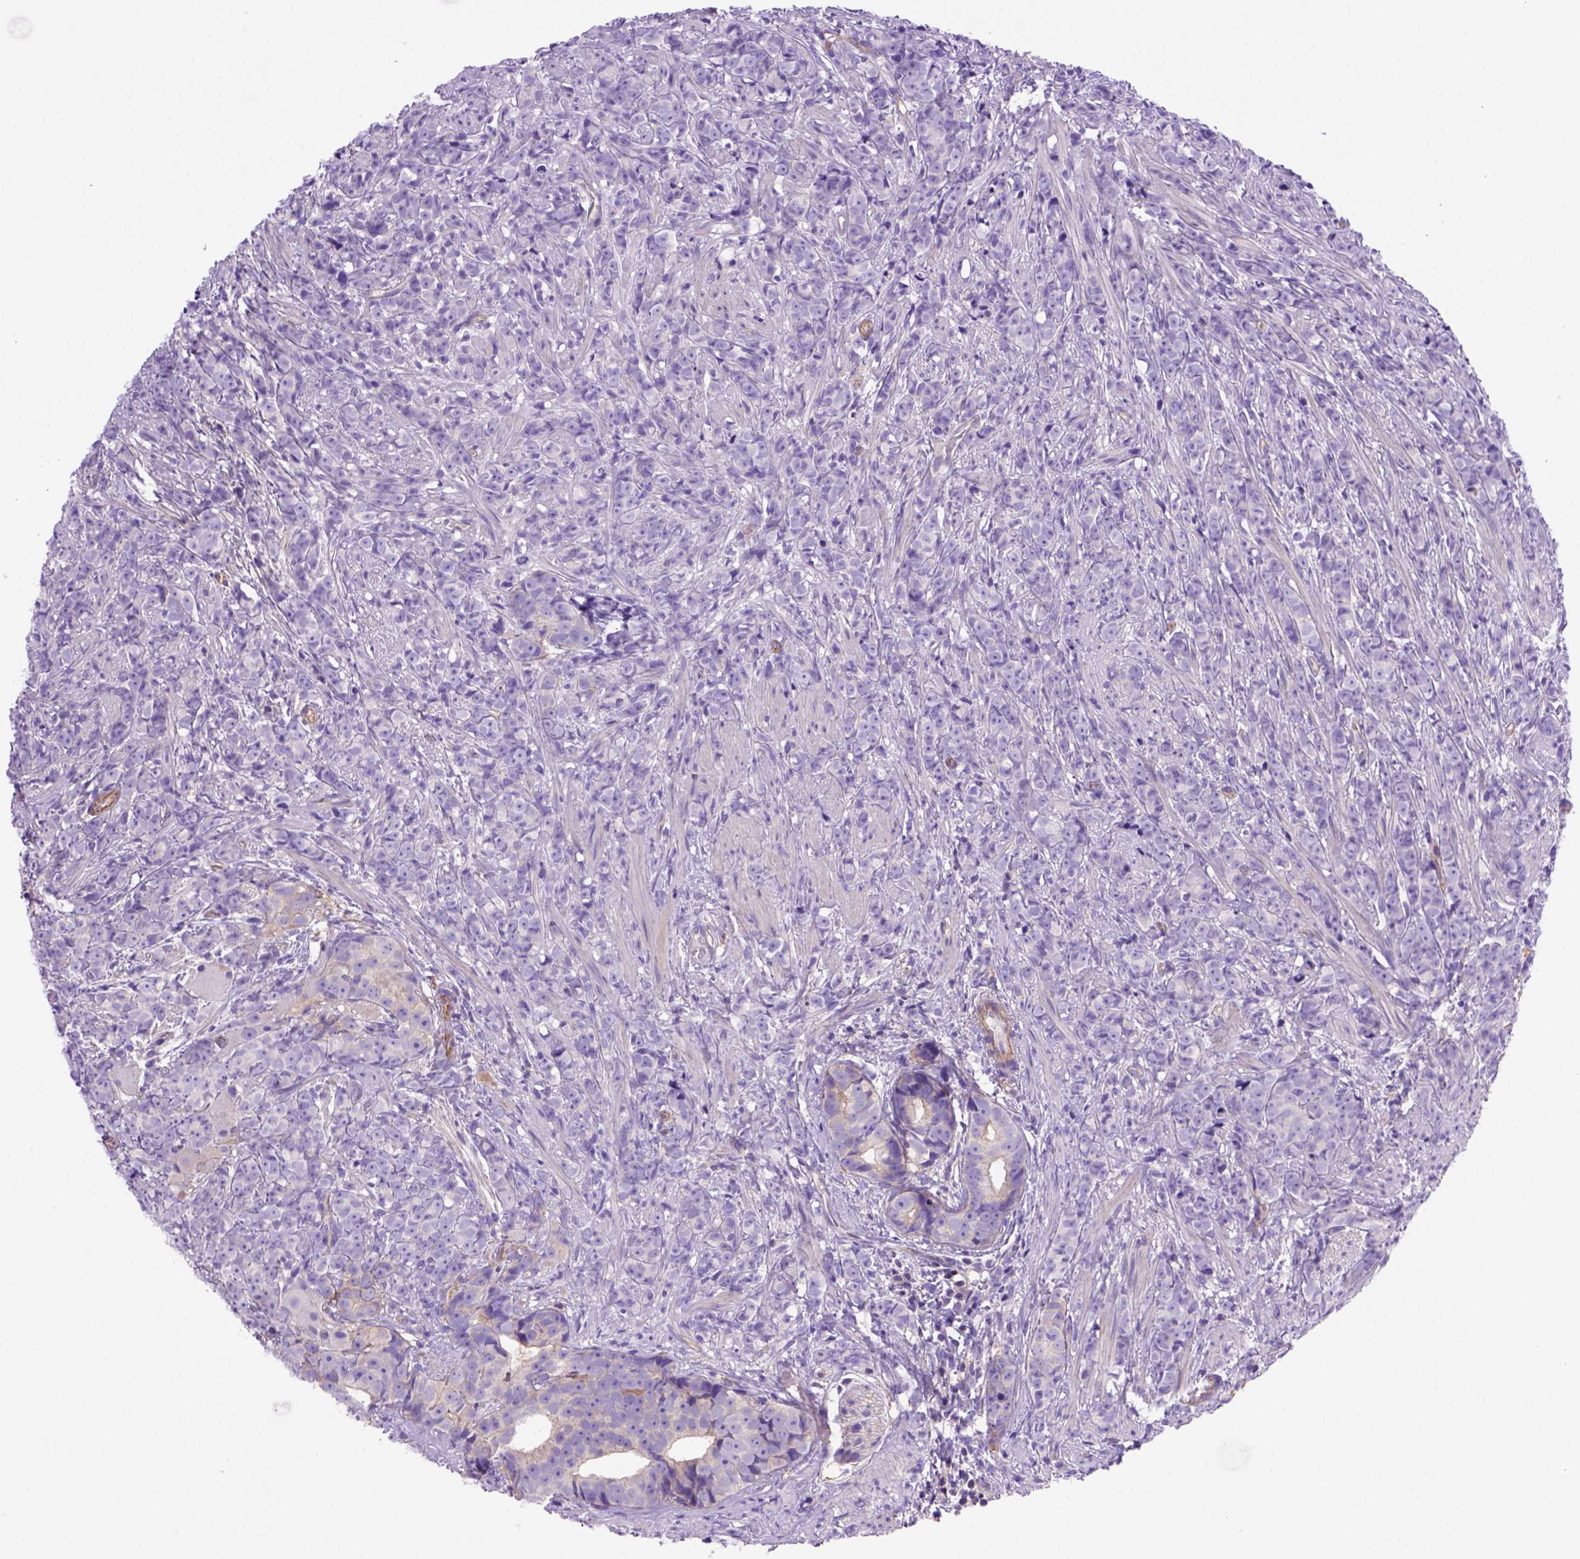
{"staining": {"intensity": "negative", "quantity": "none", "location": "none"}, "tissue": "prostate cancer", "cell_type": "Tumor cells", "image_type": "cancer", "snomed": [{"axis": "morphology", "description": "Adenocarcinoma, High grade"}, {"axis": "topography", "description": "Prostate"}], "caption": "Tumor cells are negative for brown protein staining in high-grade adenocarcinoma (prostate).", "gene": "PEX12", "patient": {"sex": "male", "age": 81}}